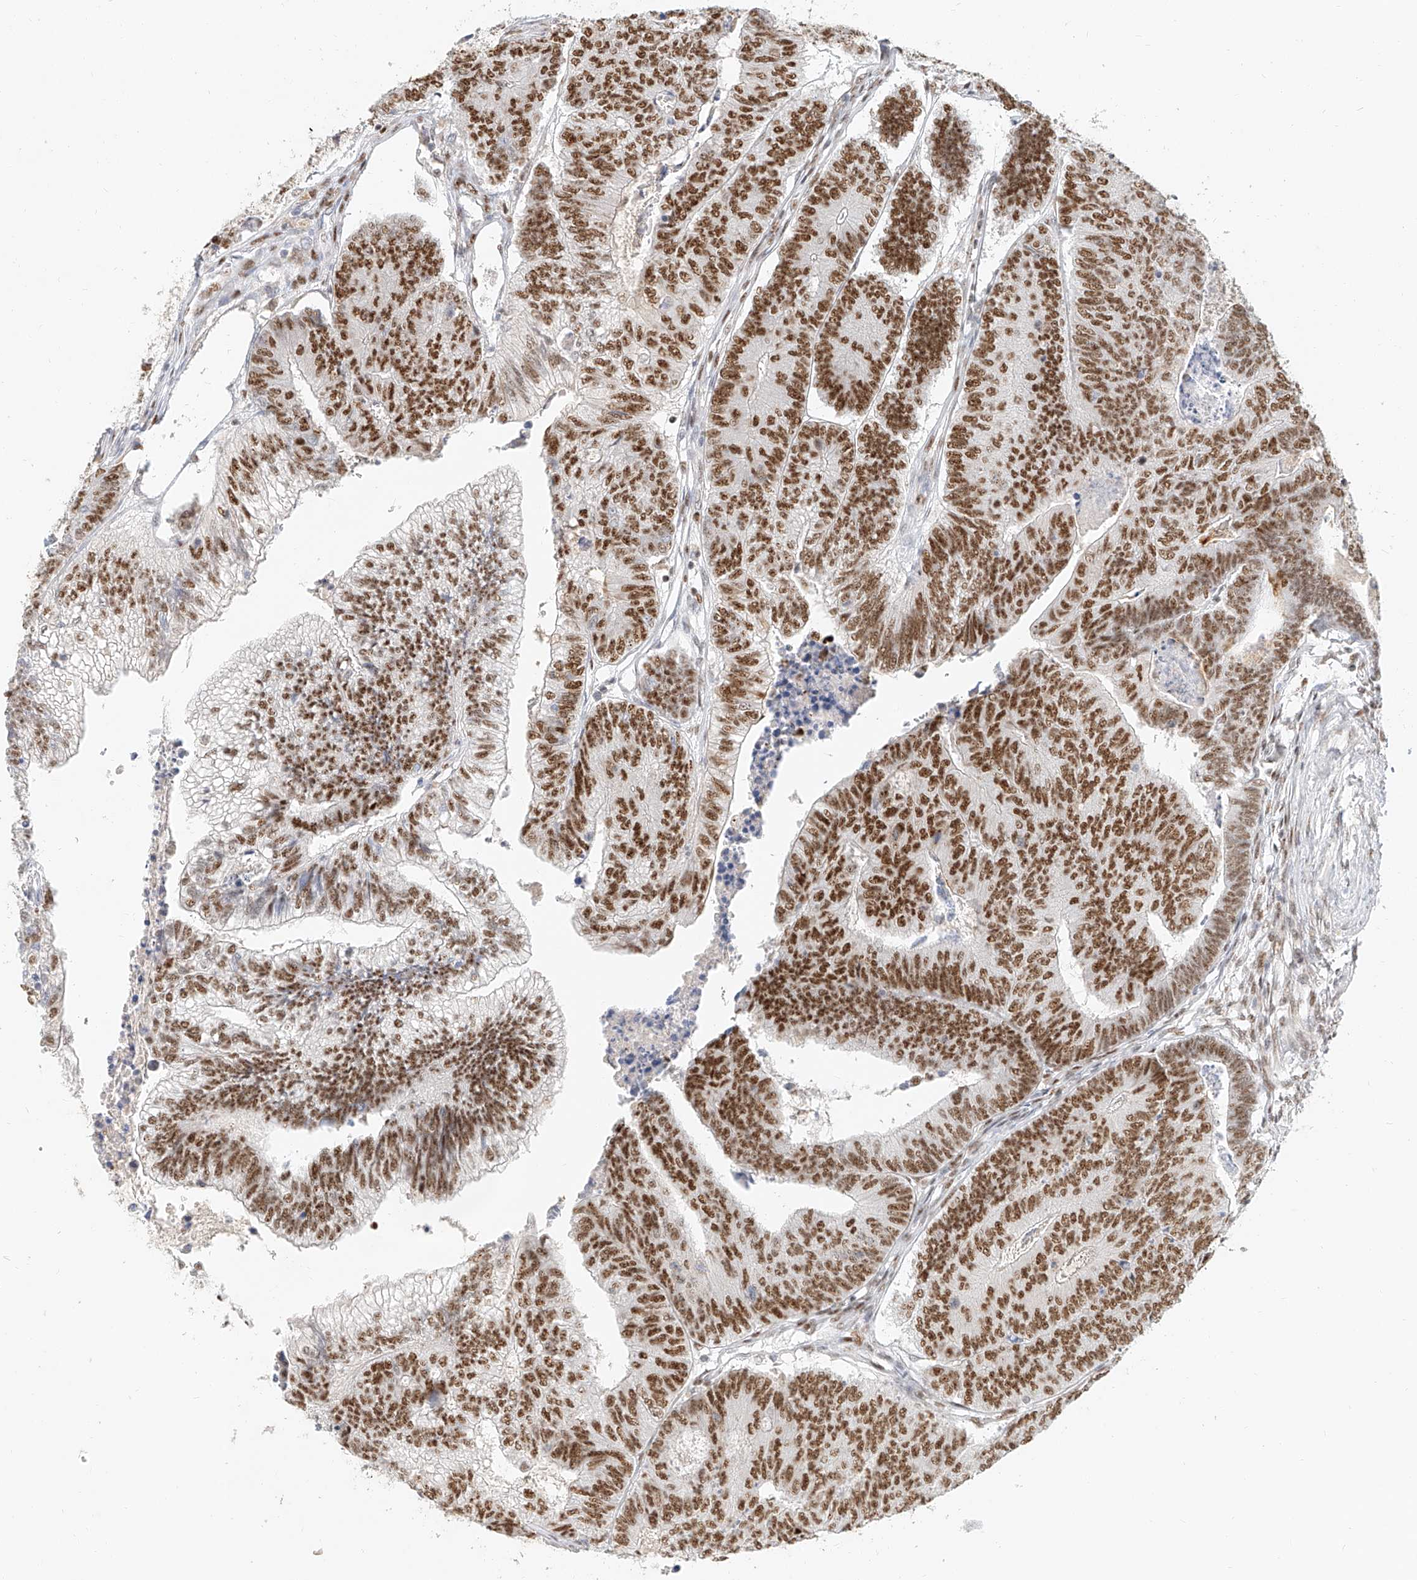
{"staining": {"intensity": "strong", "quantity": ">75%", "location": "nuclear"}, "tissue": "colorectal cancer", "cell_type": "Tumor cells", "image_type": "cancer", "snomed": [{"axis": "morphology", "description": "Adenocarcinoma, NOS"}, {"axis": "topography", "description": "Colon"}], "caption": "A brown stain shows strong nuclear staining of a protein in adenocarcinoma (colorectal) tumor cells. The staining is performed using DAB brown chromogen to label protein expression. The nuclei are counter-stained blue using hematoxylin.", "gene": "CXorf58", "patient": {"sex": "female", "age": 67}}